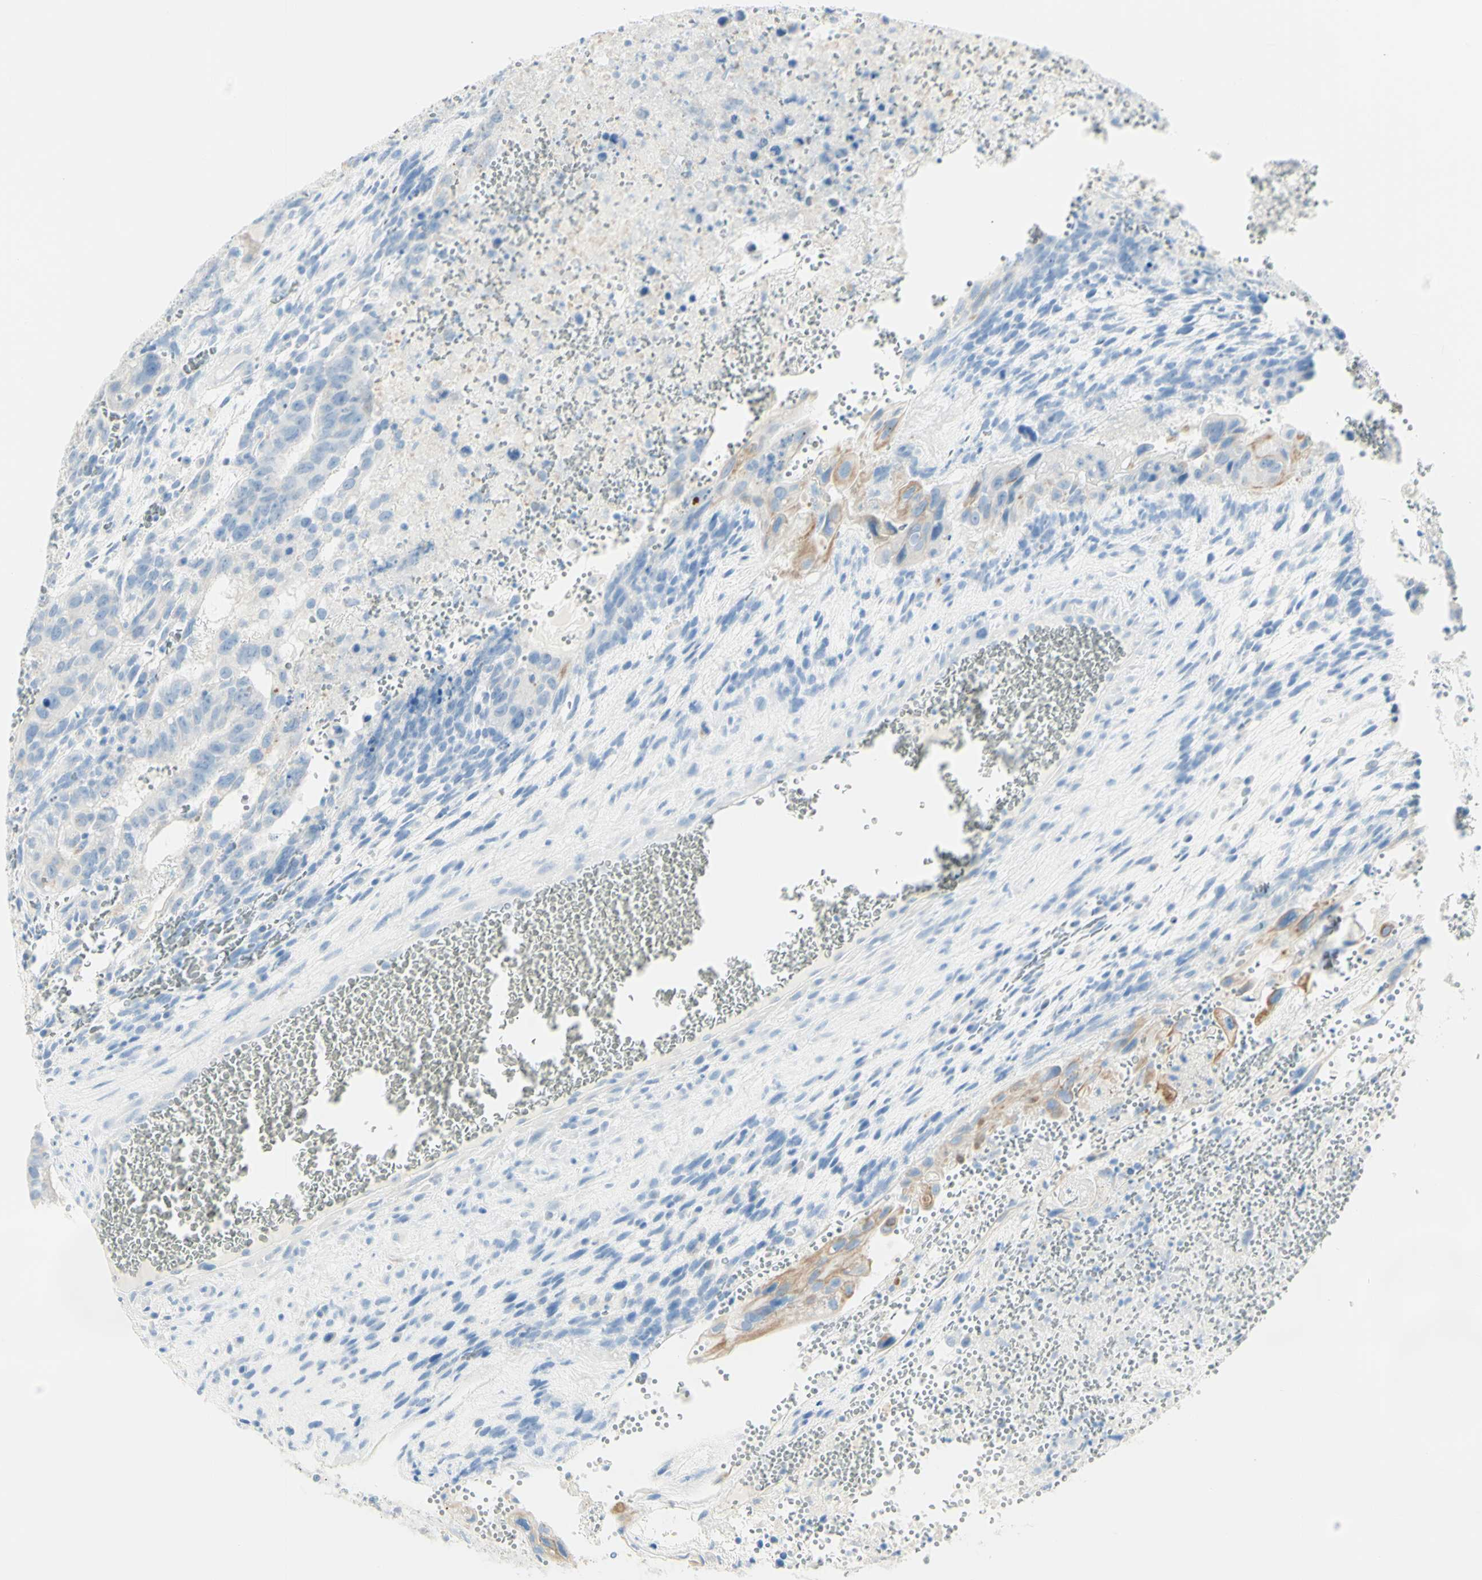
{"staining": {"intensity": "weak", "quantity": "<25%", "location": "cytoplasmic/membranous"}, "tissue": "testis cancer", "cell_type": "Tumor cells", "image_type": "cancer", "snomed": [{"axis": "morphology", "description": "Seminoma, NOS"}, {"axis": "morphology", "description": "Carcinoma, Embryonal, NOS"}, {"axis": "topography", "description": "Testis"}], "caption": "Tumor cells show no significant positivity in testis cancer. (DAB (3,3'-diaminobenzidine) immunohistochemistry visualized using brightfield microscopy, high magnification).", "gene": "LETM1", "patient": {"sex": "male", "age": 52}}